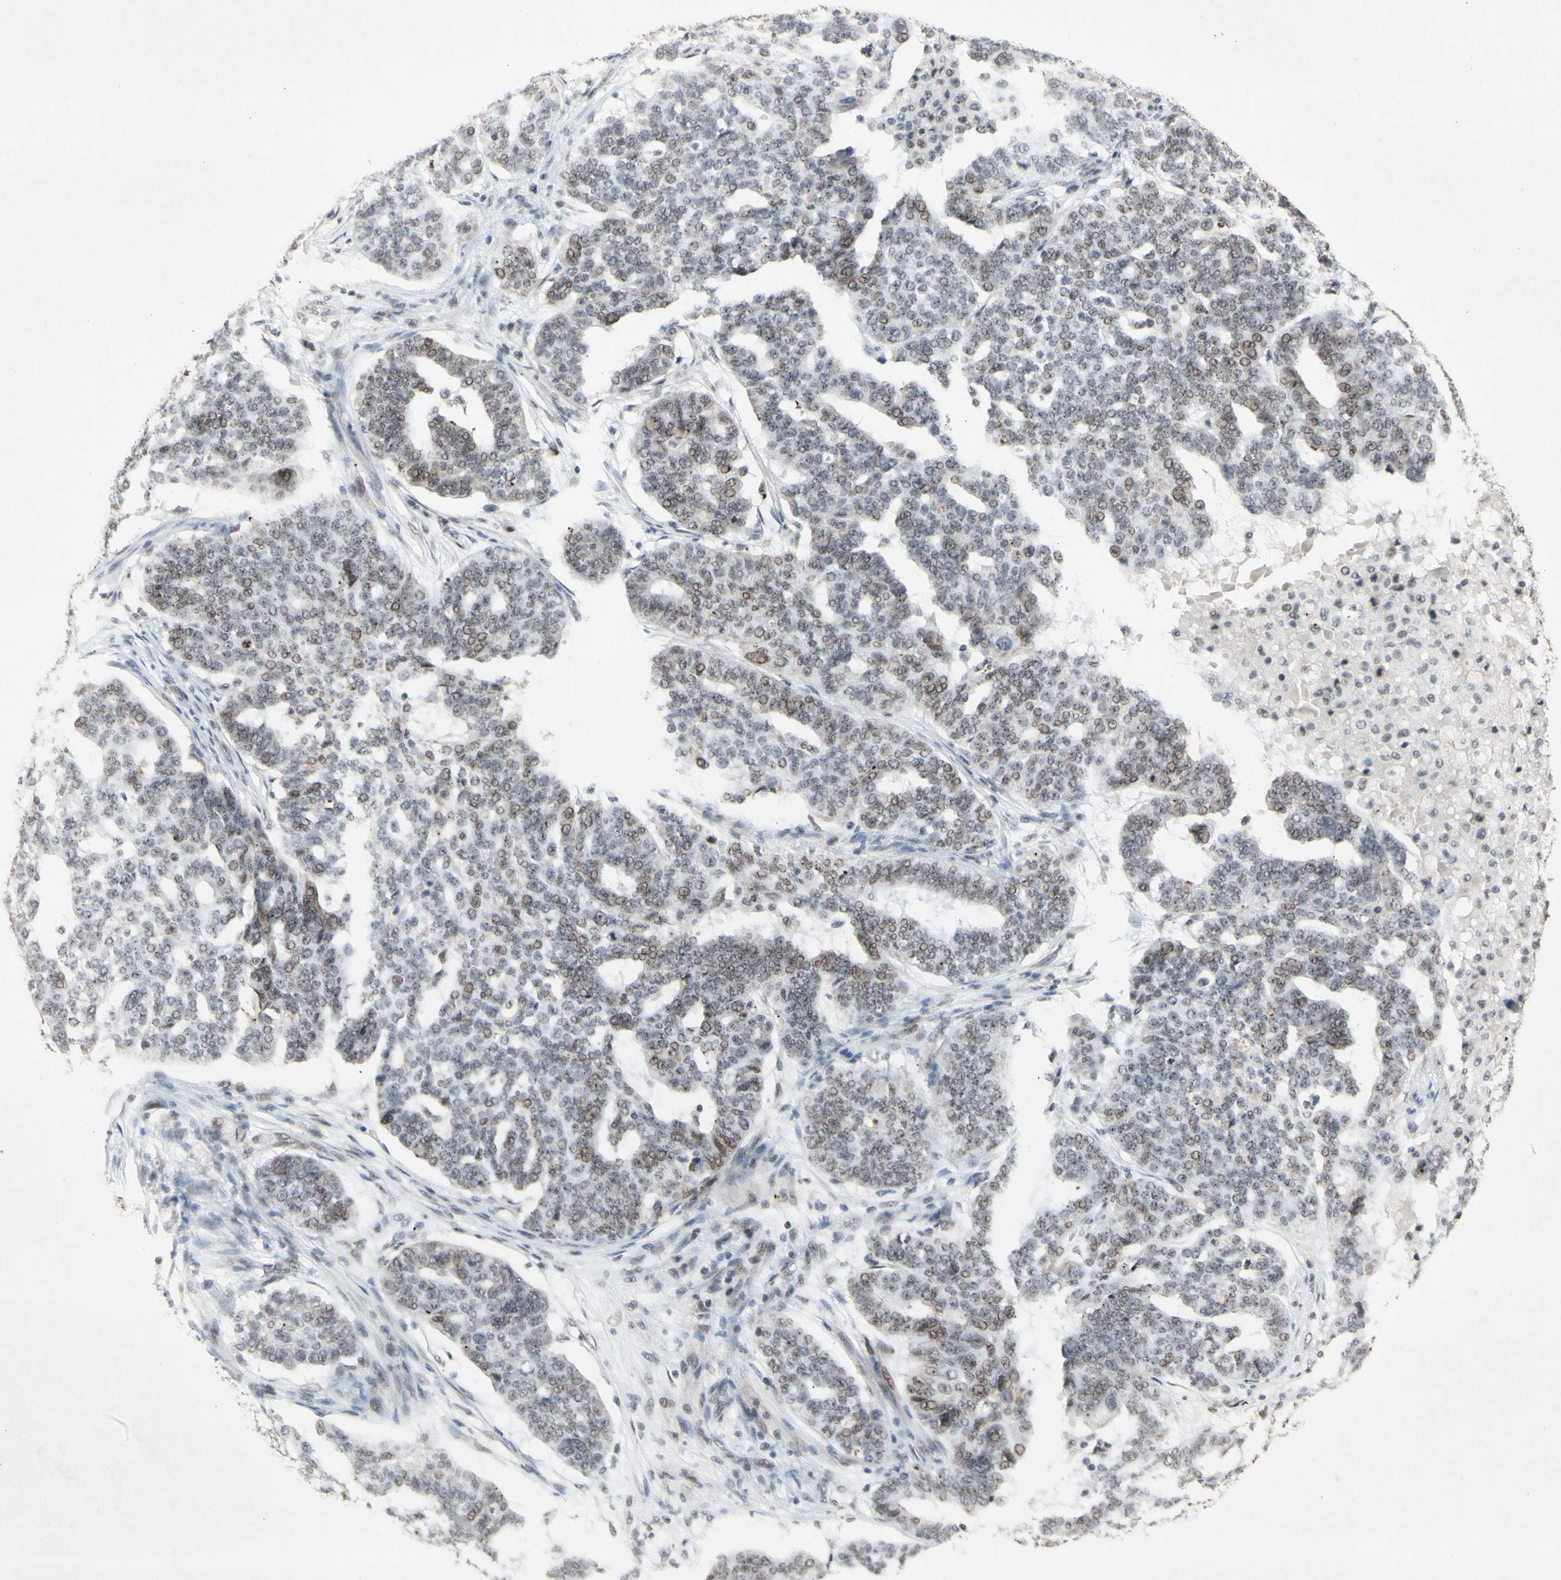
{"staining": {"intensity": "weak", "quantity": "<25%", "location": "nuclear"}, "tissue": "ovarian cancer", "cell_type": "Tumor cells", "image_type": "cancer", "snomed": [{"axis": "morphology", "description": "Cystadenocarcinoma, serous, NOS"}, {"axis": "topography", "description": "Ovary"}], "caption": "Tumor cells show no significant positivity in ovarian cancer.", "gene": "CENPB", "patient": {"sex": "female", "age": 59}}